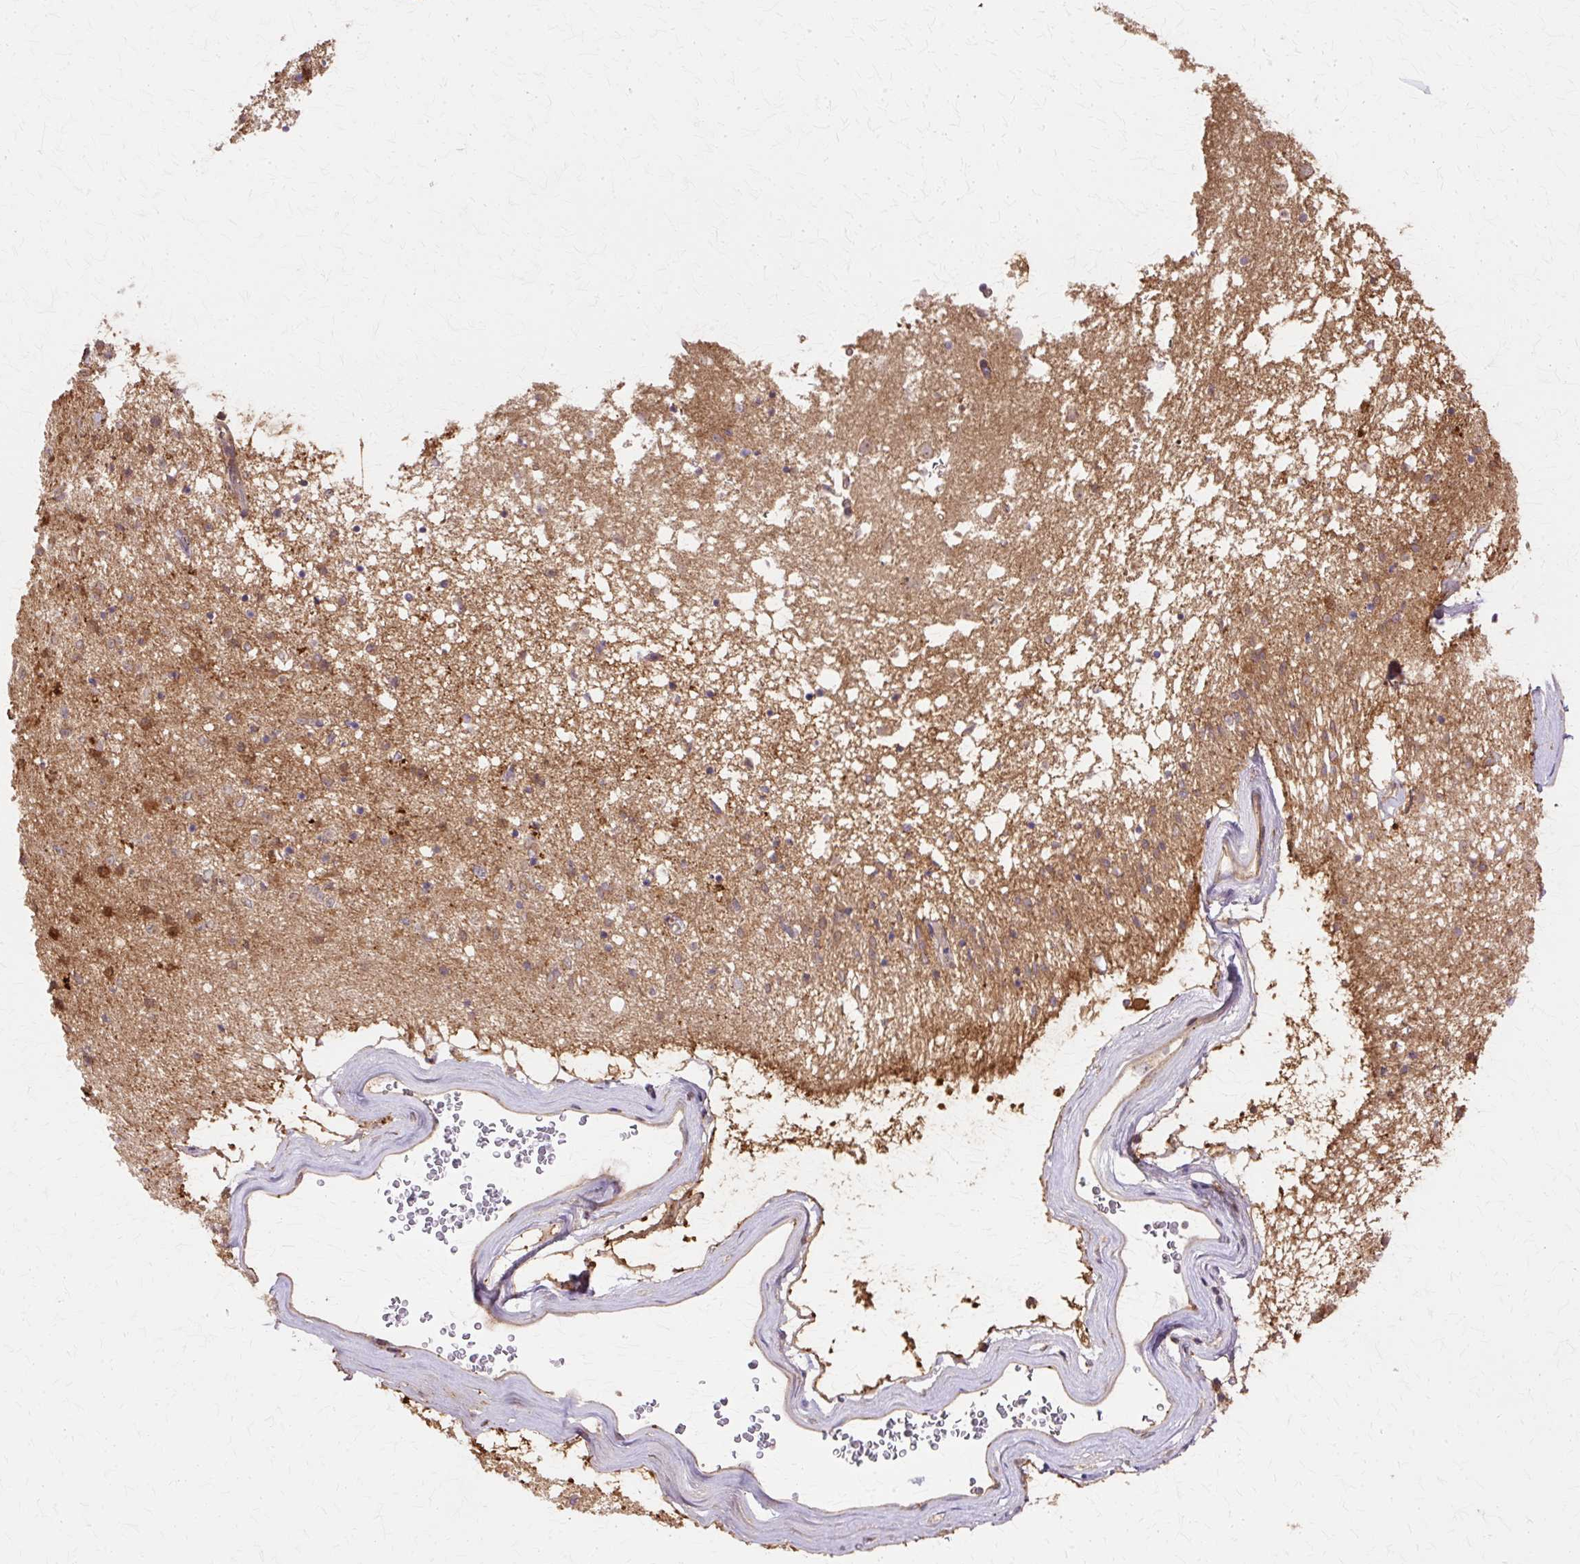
{"staining": {"intensity": "weak", "quantity": "25%-75%", "location": "cytoplasmic/membranous"}, "tissue": "caudate", "cell_type": "Glial cells", "image_type": "normal", "snomed": [{"axis": "morphology", "description": "Normal tissue, NOS"}, {"axis": "topography", "description": "Lateral ventricle wall"}], "caption": "This is a histology image of immunohistochemistry staining of normal caudate, which shows weak expression in the cytoplasmic/membranous of glial cells.", "gene": "COPB1", "patient": {"sex": "male", "age": 58}}